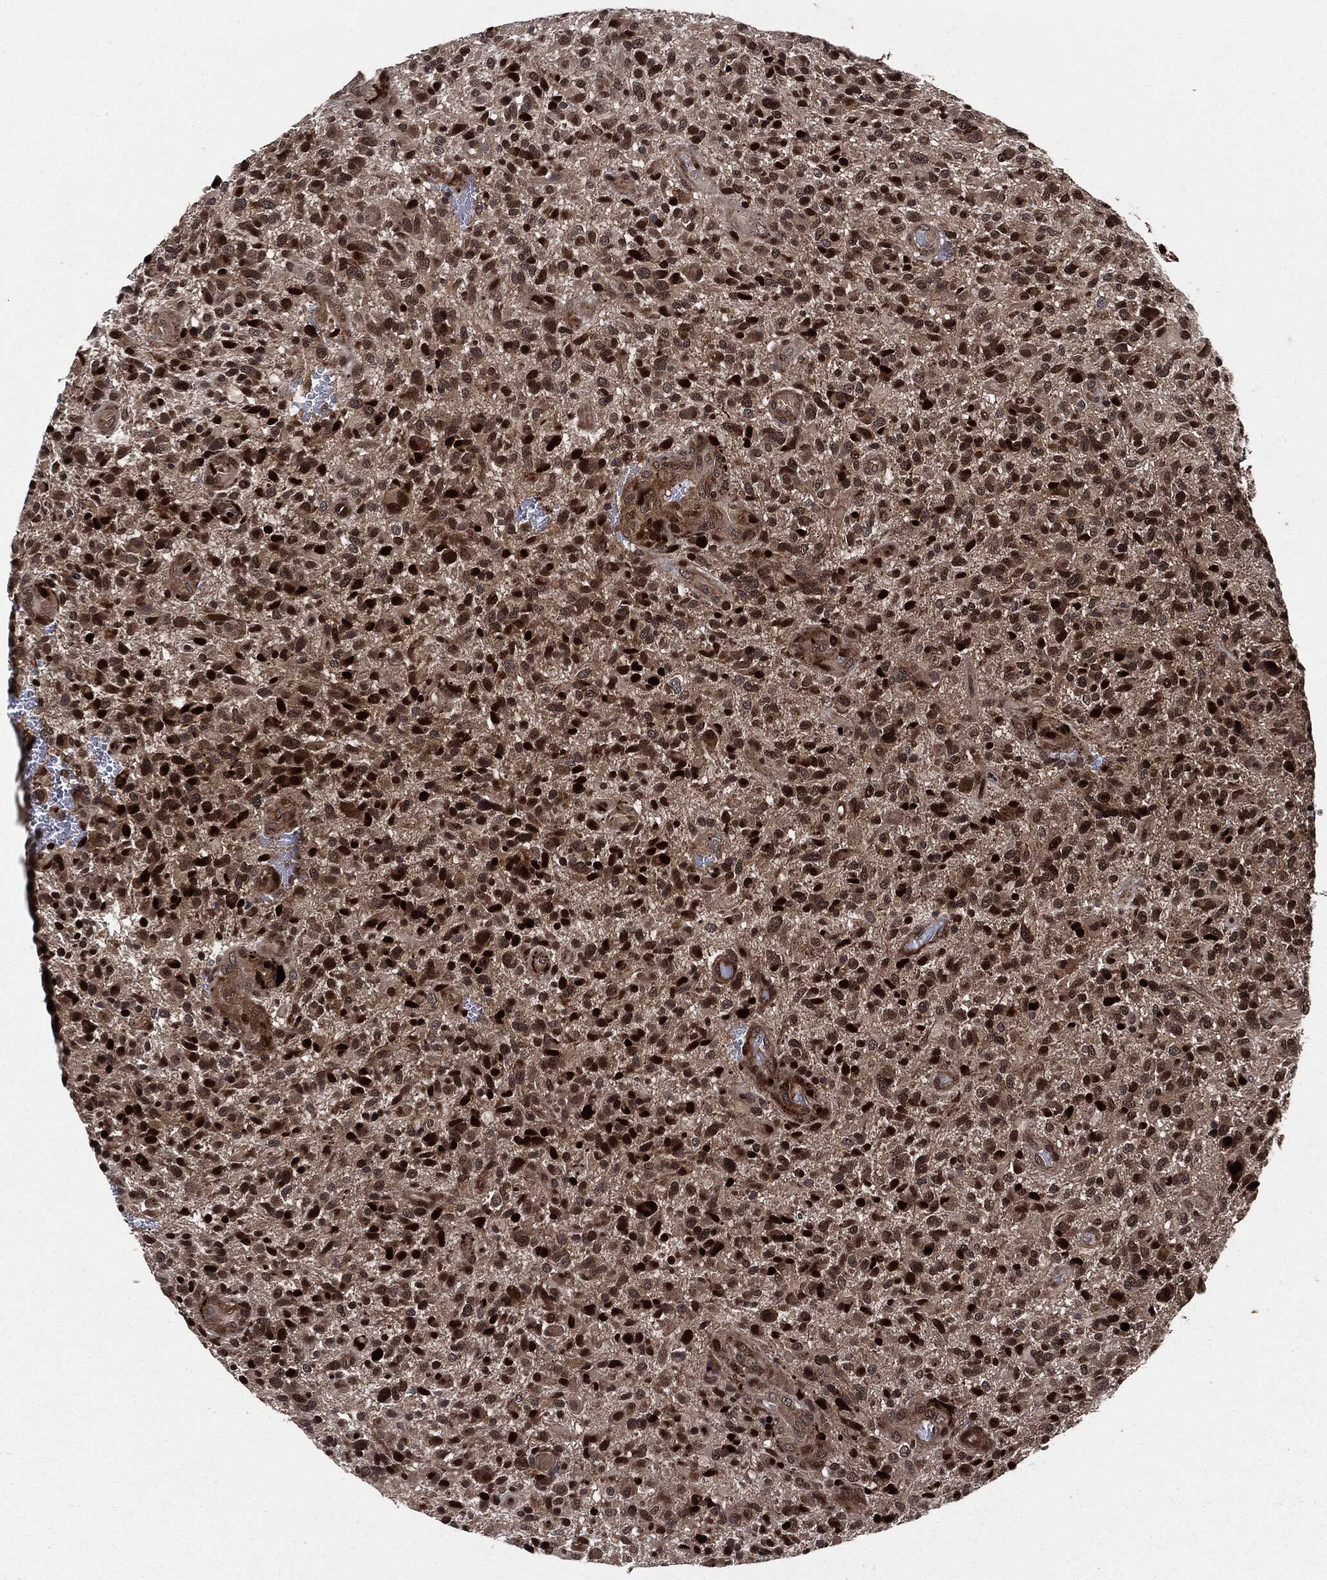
{"staining": {"intensity": "strong", "quantity": ">75%", "location": "cytoplasmic/membranous,nuclear"}, "tissue": "glioma", "cell_type": "Tumor cells", "image_type": "cancer", "snomed": [{"axis": "morphology", "description": "Glioma, malignant, High grade"}, {"axis": "topography", "description": "Brain"}], "caption": "Protein analysis of glioma tissue reveals strong cytoplasmic/membranous and nuclear staining in about >75% of tumor cells.", "gene": "SMAD4", "patient": {"sex": "male", "age": 47}}